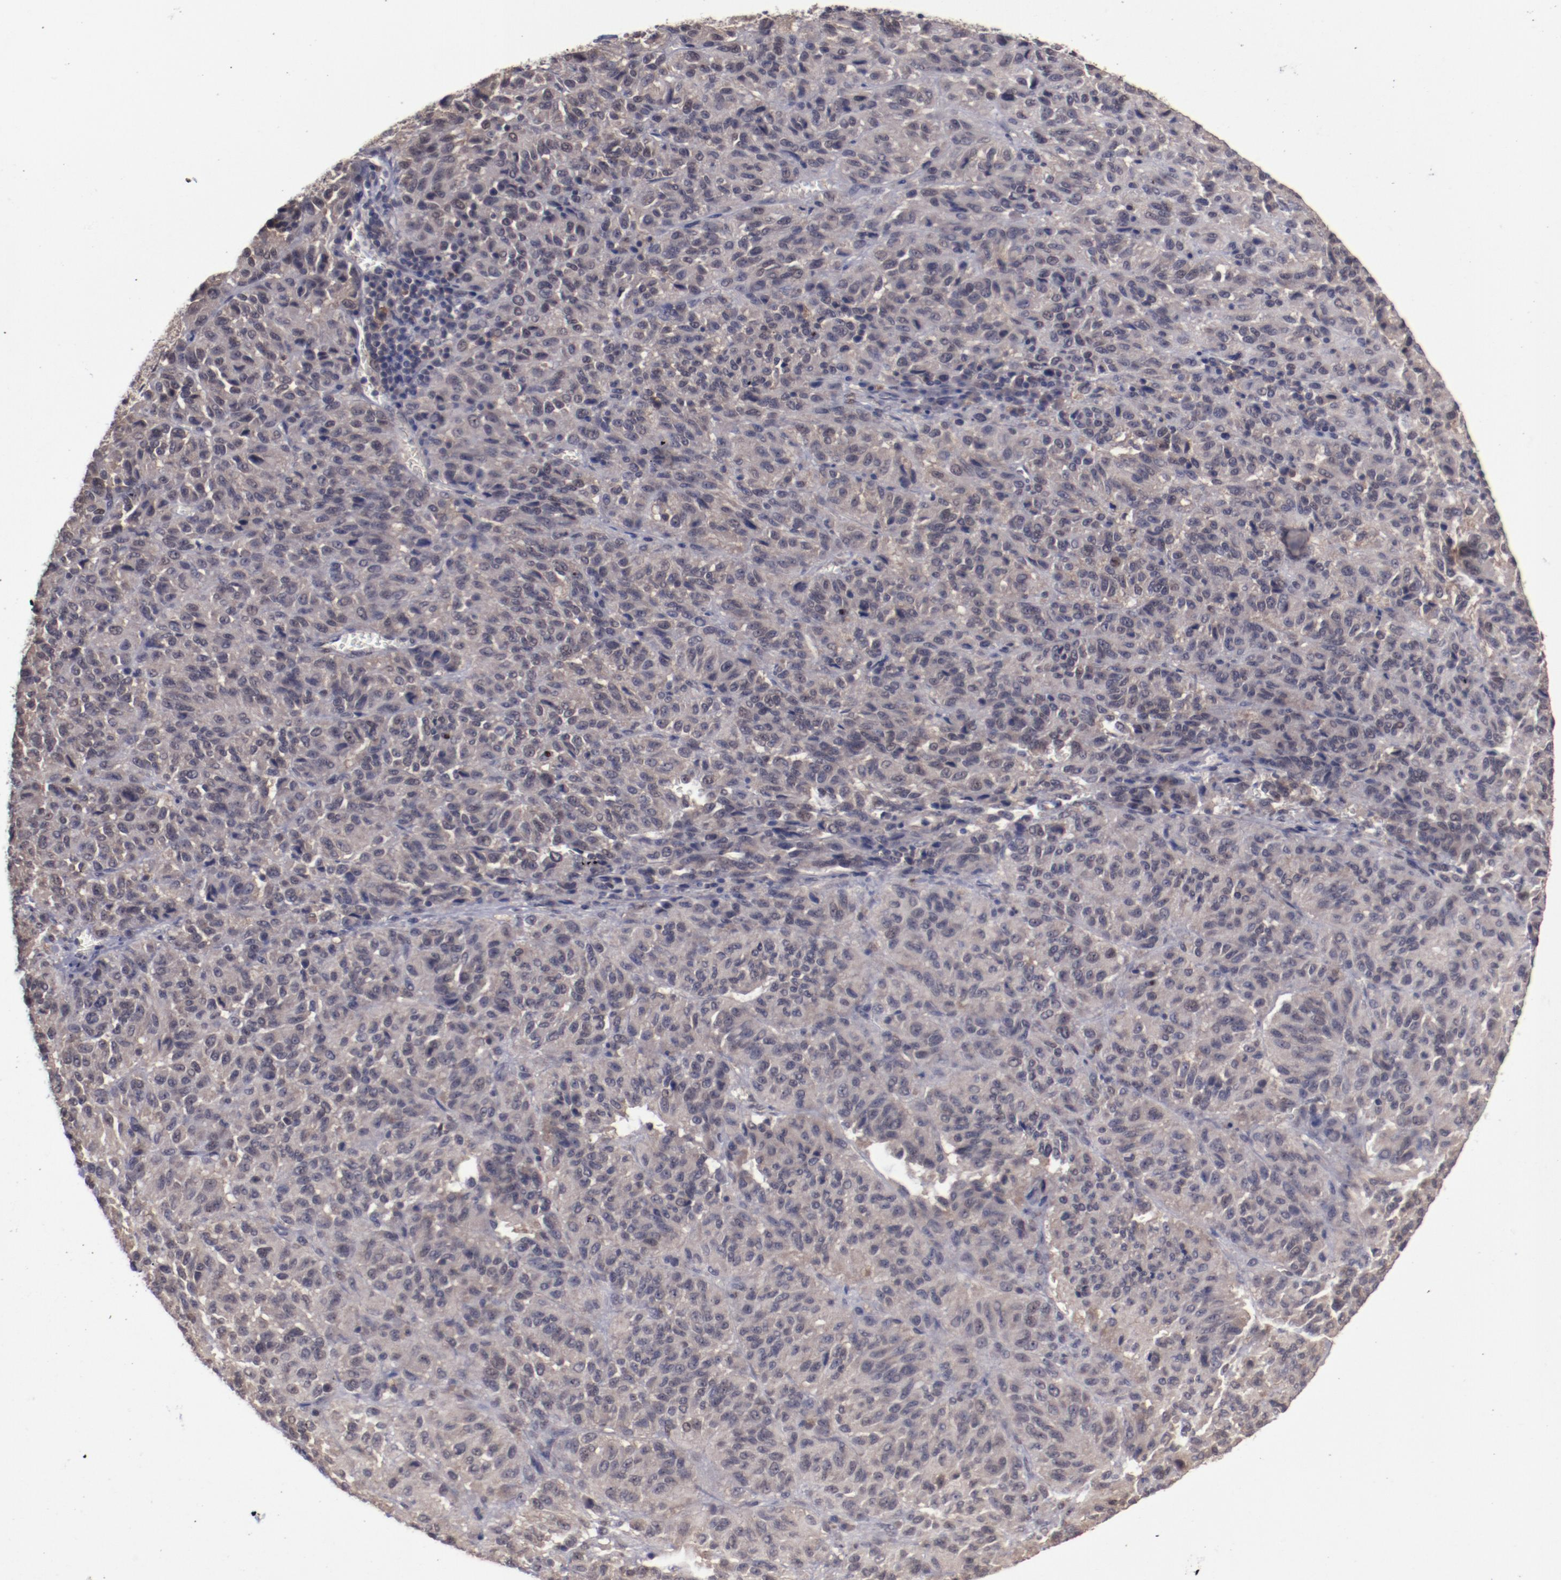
{"staining": {"intensity": "moderate", "quantity": "25%-75%", "location": "cytoplasmic/membranous,nuclear"}, "tissue": "melanoma", "cell_type": "Tumor cells", "image_type": "cancer", "snomed": [{"axis": "morphology", "description": "Malignant melanoma, Metastatic site"}, {"axis": "topography", "description": "Lung"}], "caption": "This is an image of immunohistochemistry staining of malignant melanoma (metastatic site), which shows moderate positivity in the cytoplasmic/membranous and nuclear of tumor cells.", "gene": "ARNT", "patient": {"sex": "male", "age": 64}}